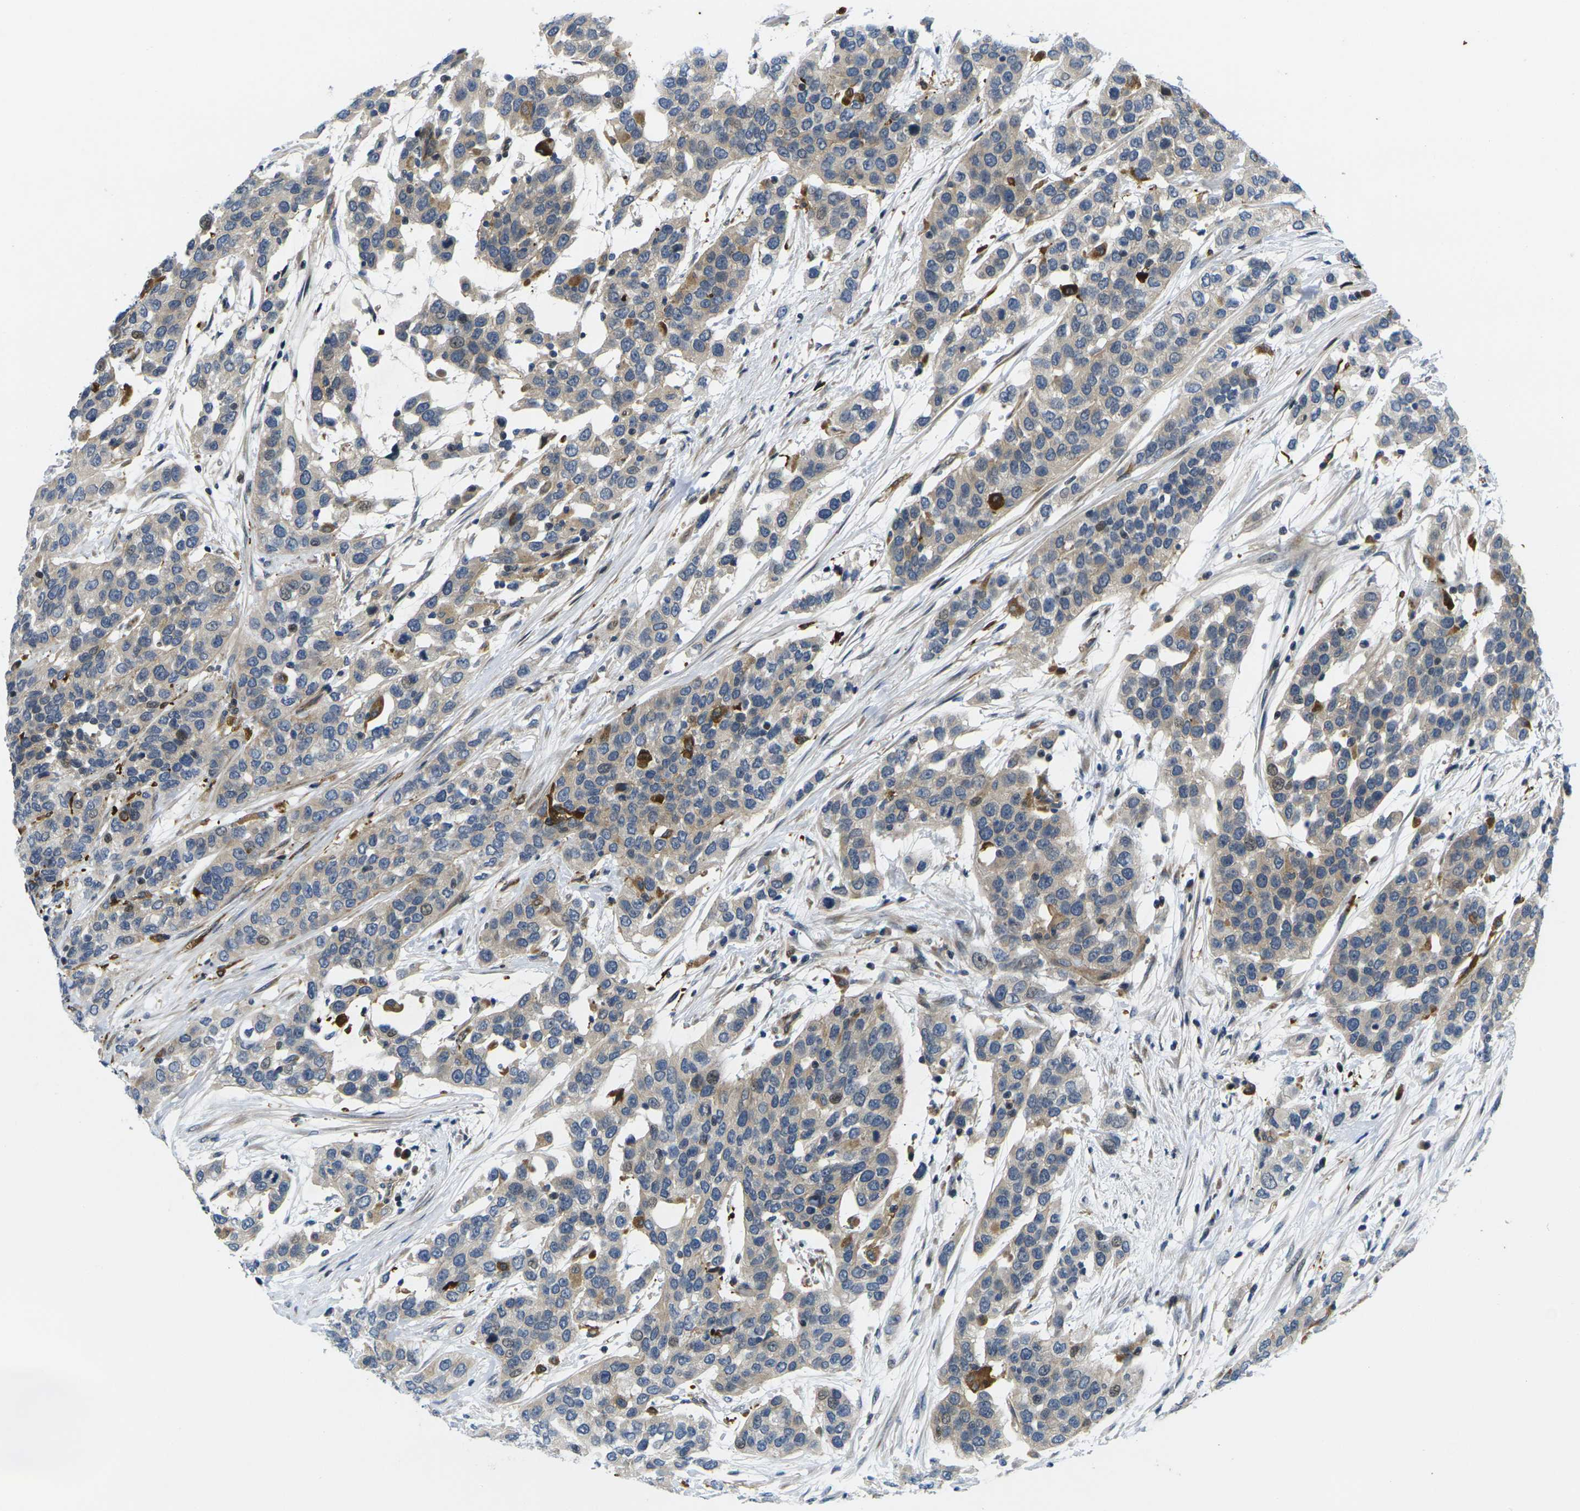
{"staining": {"intensity": "moderate", "quantity": ">75%", "location": "cytoplasmic/membranous"}, "tissue": "urothelial cancer", "cell_type": "Tumor cells", "image_type": "cancer", "snomed": [{"axis": "morphology", "description": "Urothelial carcinoma, High grade"}, {"axis": "topography", "description": "Urinary bladder"}], "caption": "Urothelial carcinoma (high-grade) tissue shows moderate cytoplasmic/membranous positivity in about >75% of tumor cells, visualized by immunohistochemistry.", "gene": "ROBO2", "patient": {"sex": "female", "age": 80}}